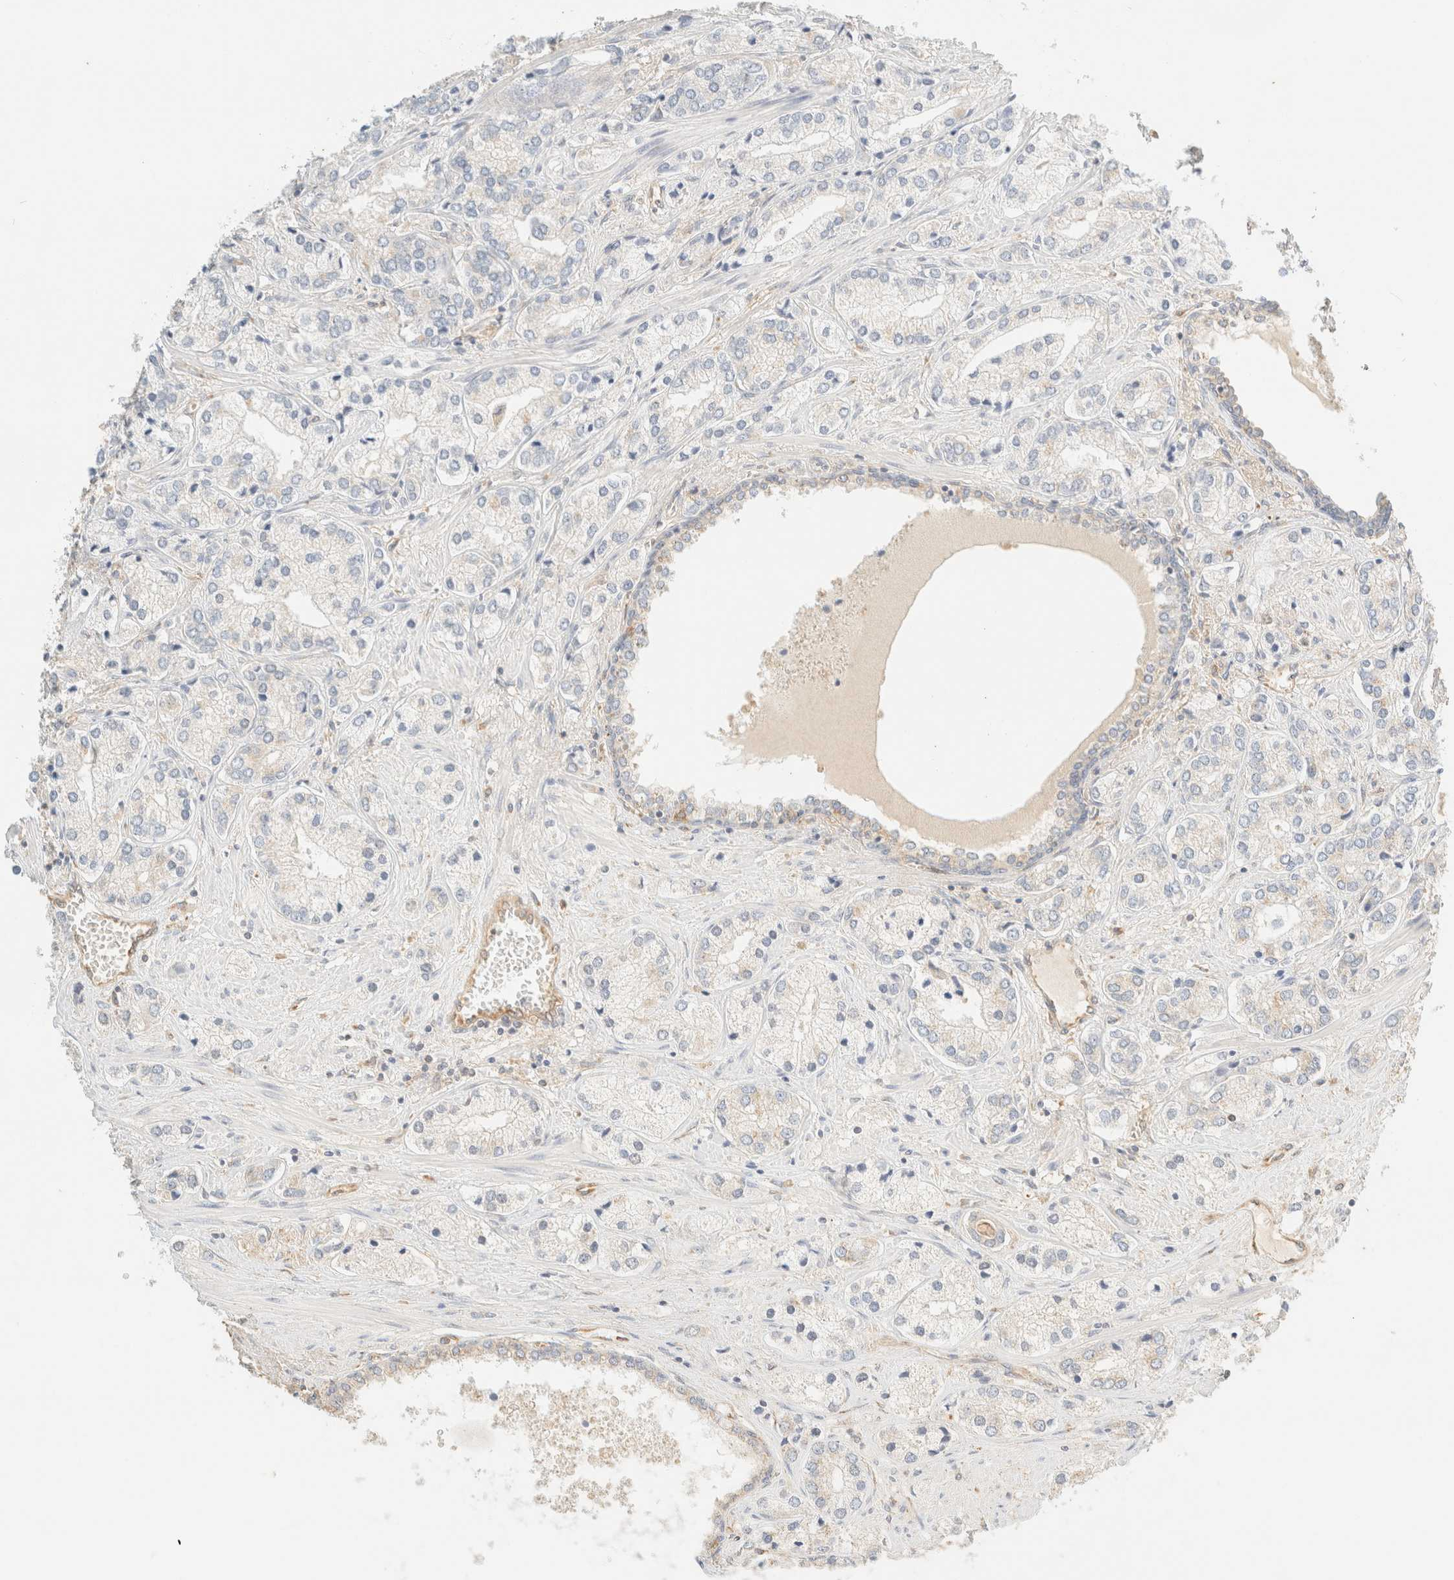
{"staining": {"intensity": "negative", "quantity": "none", "location": "none"}, "tissue": "prostate cancer", "cell_type": "Tumor cells", "image_type": "cancer", "snomed": [{"axis": "morphology", "description": "Adenocarcinoma, High grade"}, {"axis": "topography", "description": "Prostate"}], "caption": "High magnification brightfield microscopy of prostate high-grade adenocarcinoma stained with DAB (brown) and counterstained with hematoxylin (blue): tumor cells show no significant expression.", "gene": "FHOD1", "patient": {"sex": "male", "age": 66}}